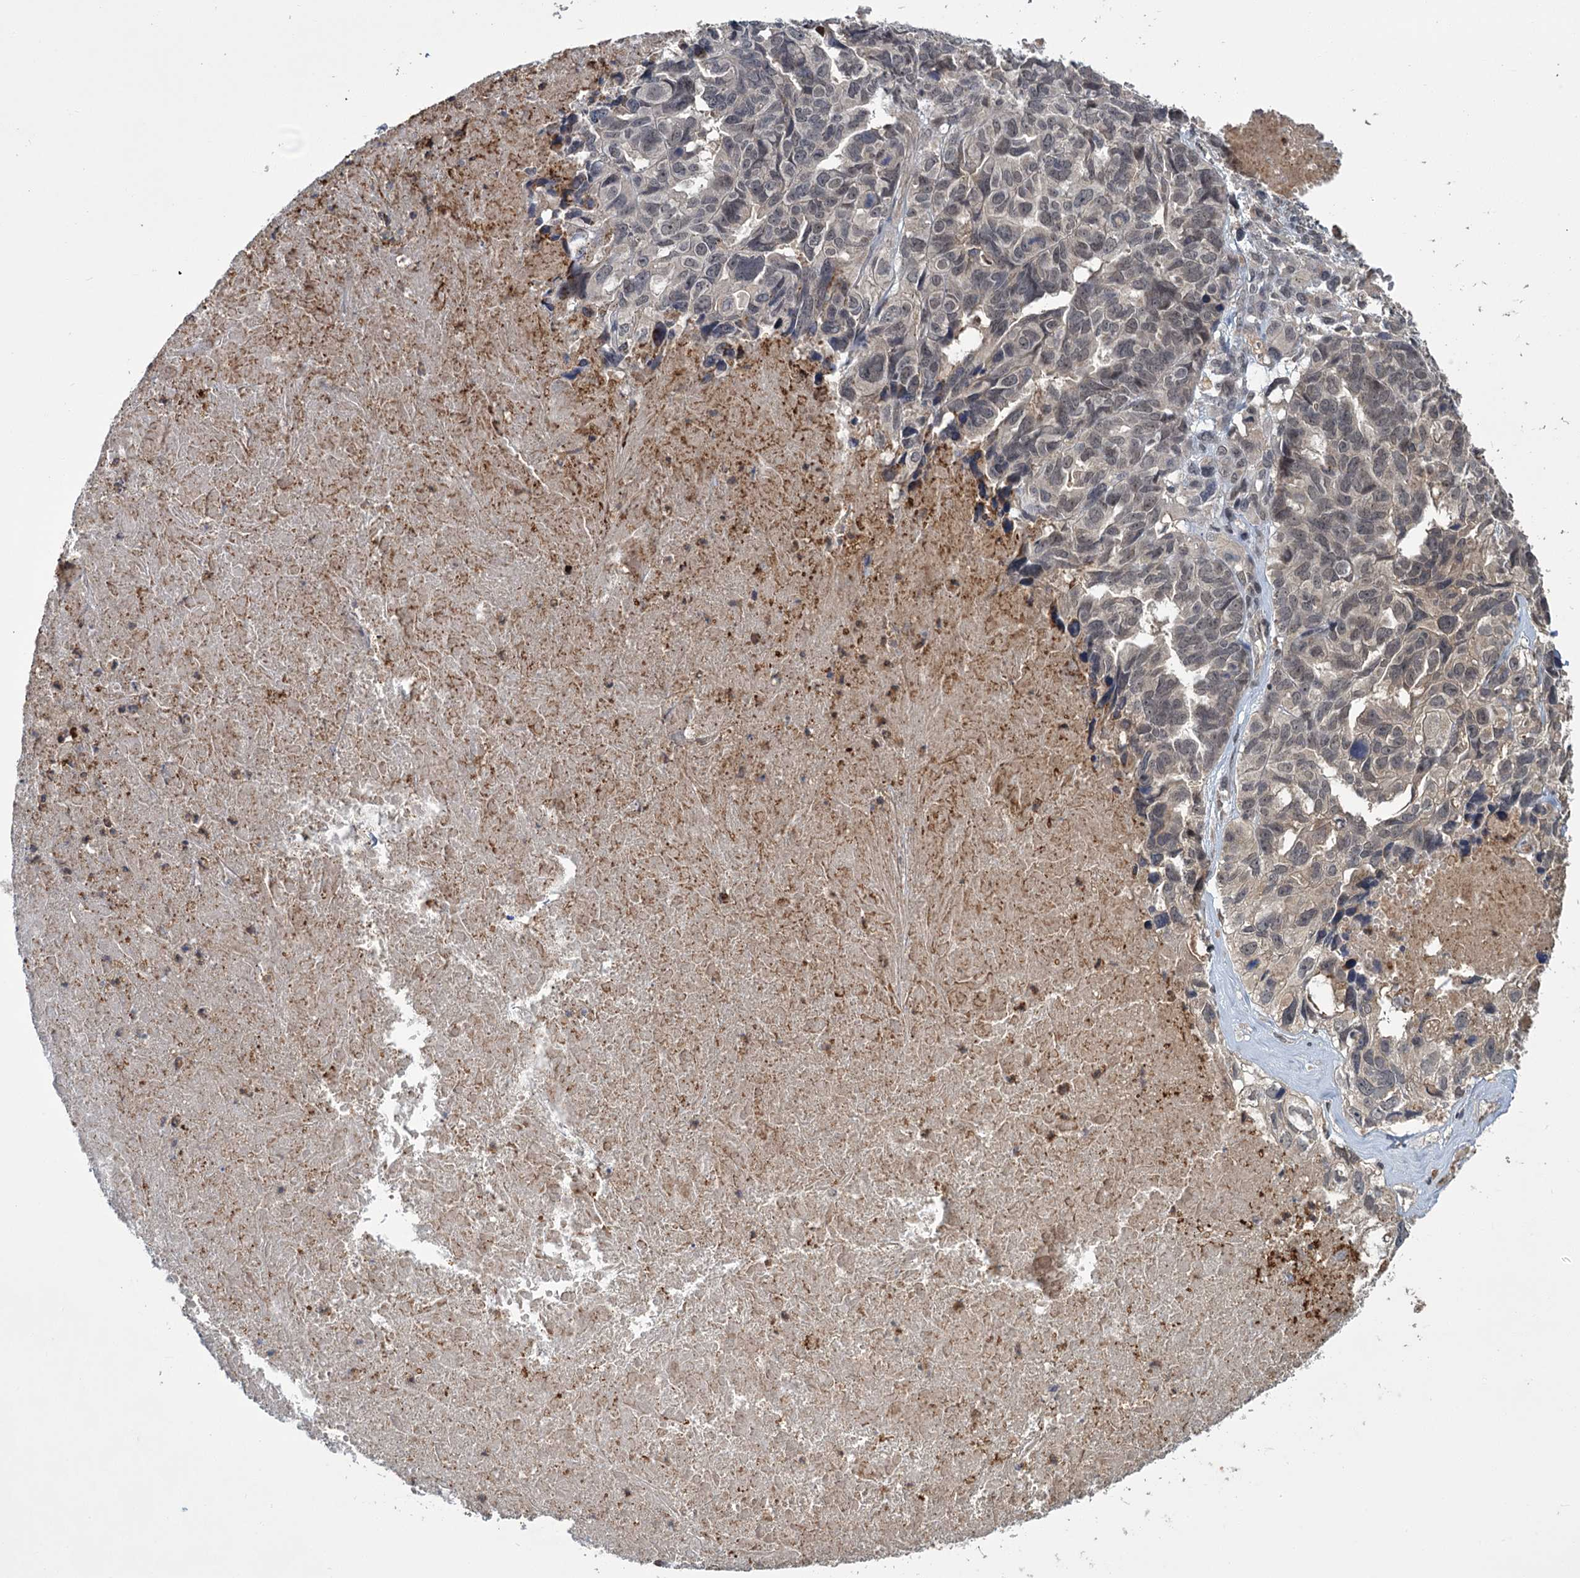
{"staining": {"intensity": "weak", "quantity": "25%-75%", "location": "nuclear"}, "tissue": "ovarian cancer", "cell_type": "Tumor cells", "image_type": "cancer", "snomed": [{"axis": "morphology", "description": "Cystadenocarcinoma, serous, NOS"}, {"axis": "topography", "description": "Ovary"}], "caption": "Tumor cells exhibit low levels of weak nuclear positivity in about 25%-75% of cells in ovarian cancer. Nuclei are stained in blue.", "gene": "KANSL2", "patient": {"sex": "female", "age": 79}}